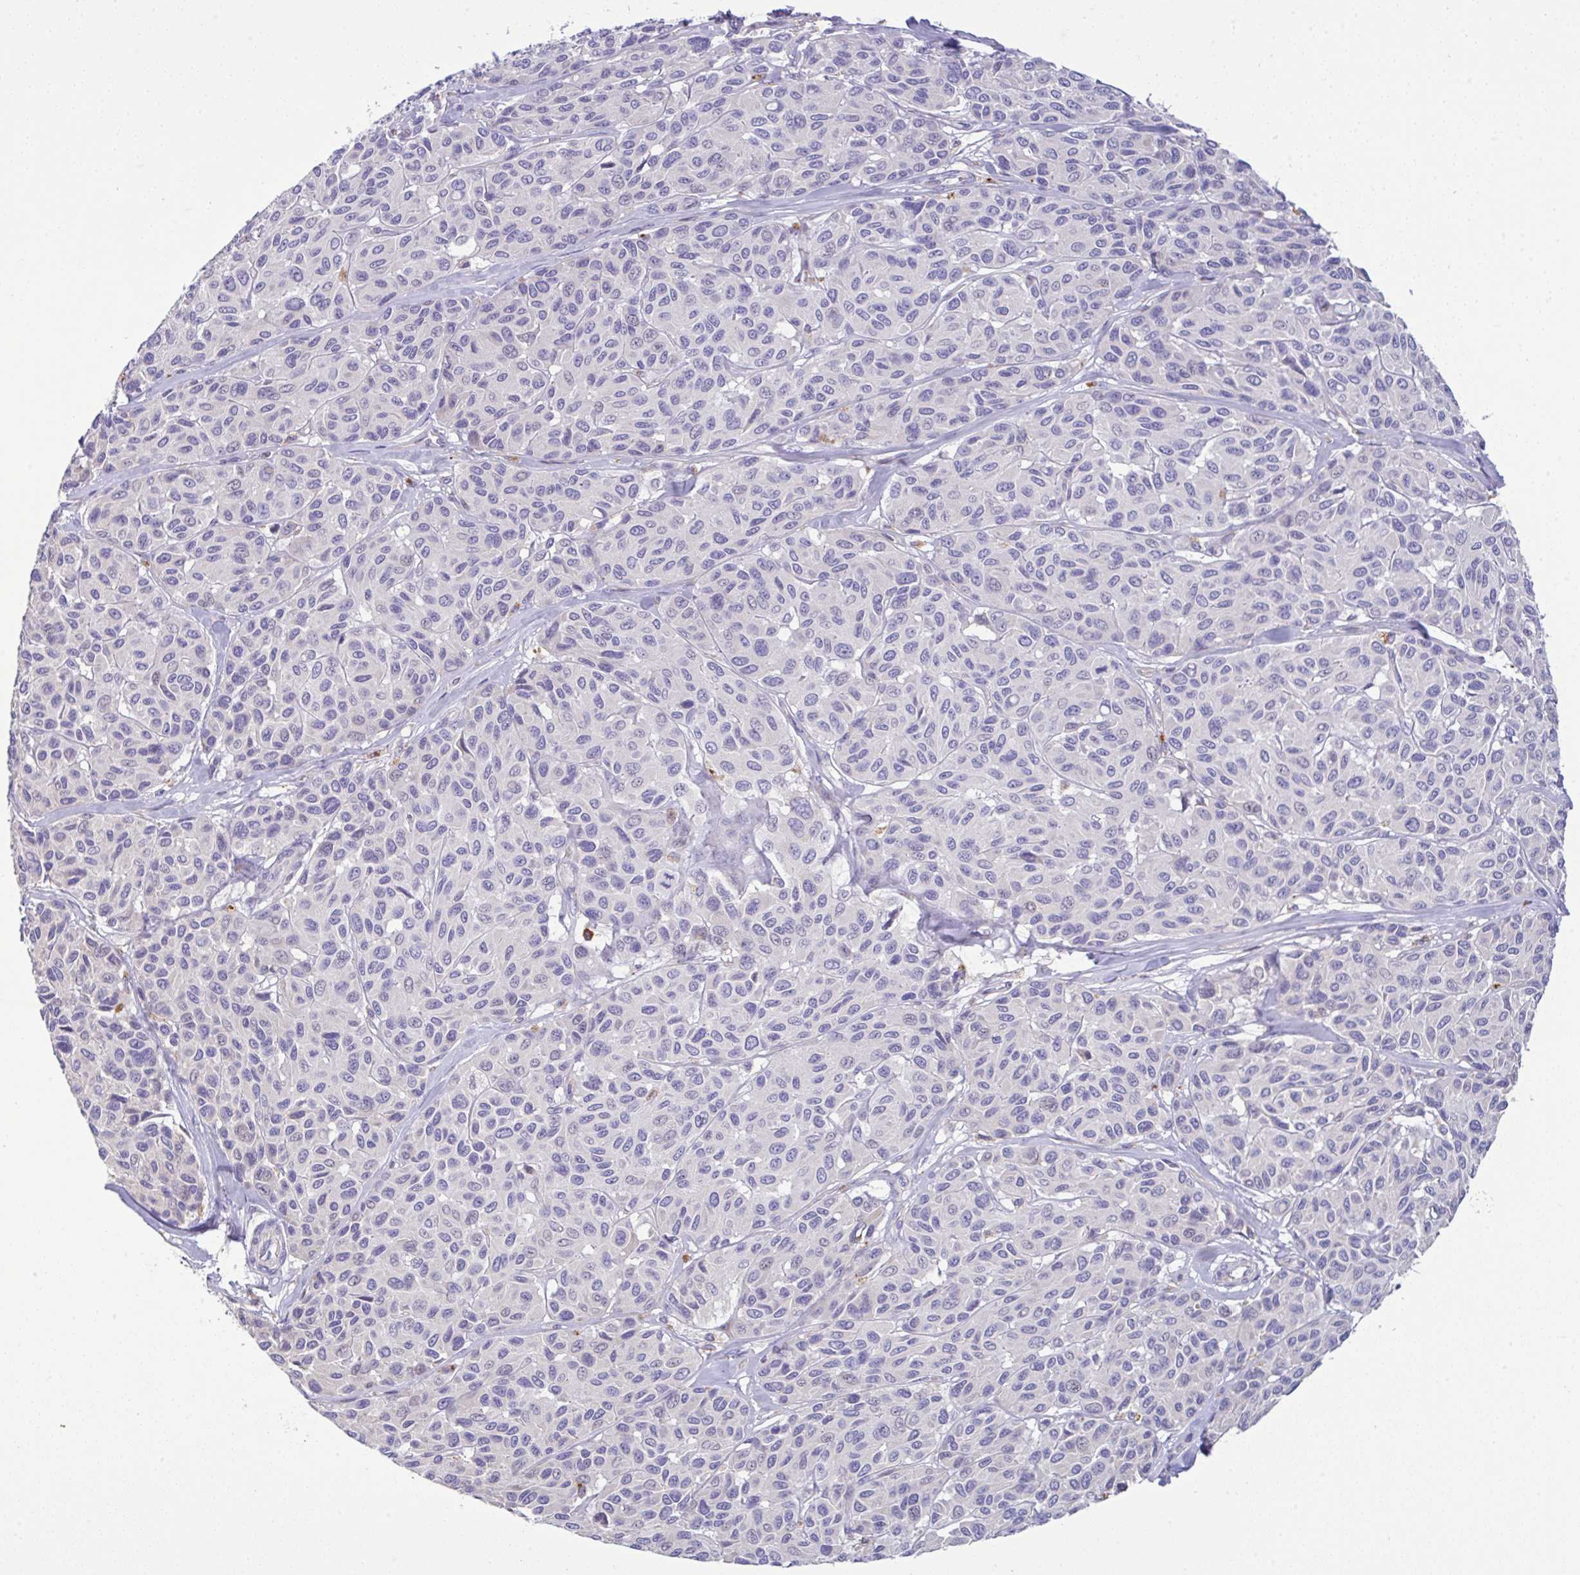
{"staining": {"intensity": "negative", "quantity": "none", "location": "none"}, "tissue": "melanoma", "cell_type": "Tumor cells", "image_type": "cancer", "snomed": [{"axis": "morphology", "description": "Malignant melanoma, NOS"}, {"axis": "topography", "description": "Skin"}], "caption": "Immunohistochemistry (IHC) histopathology image of human melanoma stained for a protein (brown), which demonstrates no staining in tumor cells.", "gene": "EPN3", "patient": {"sex": "female", "age": 66}}